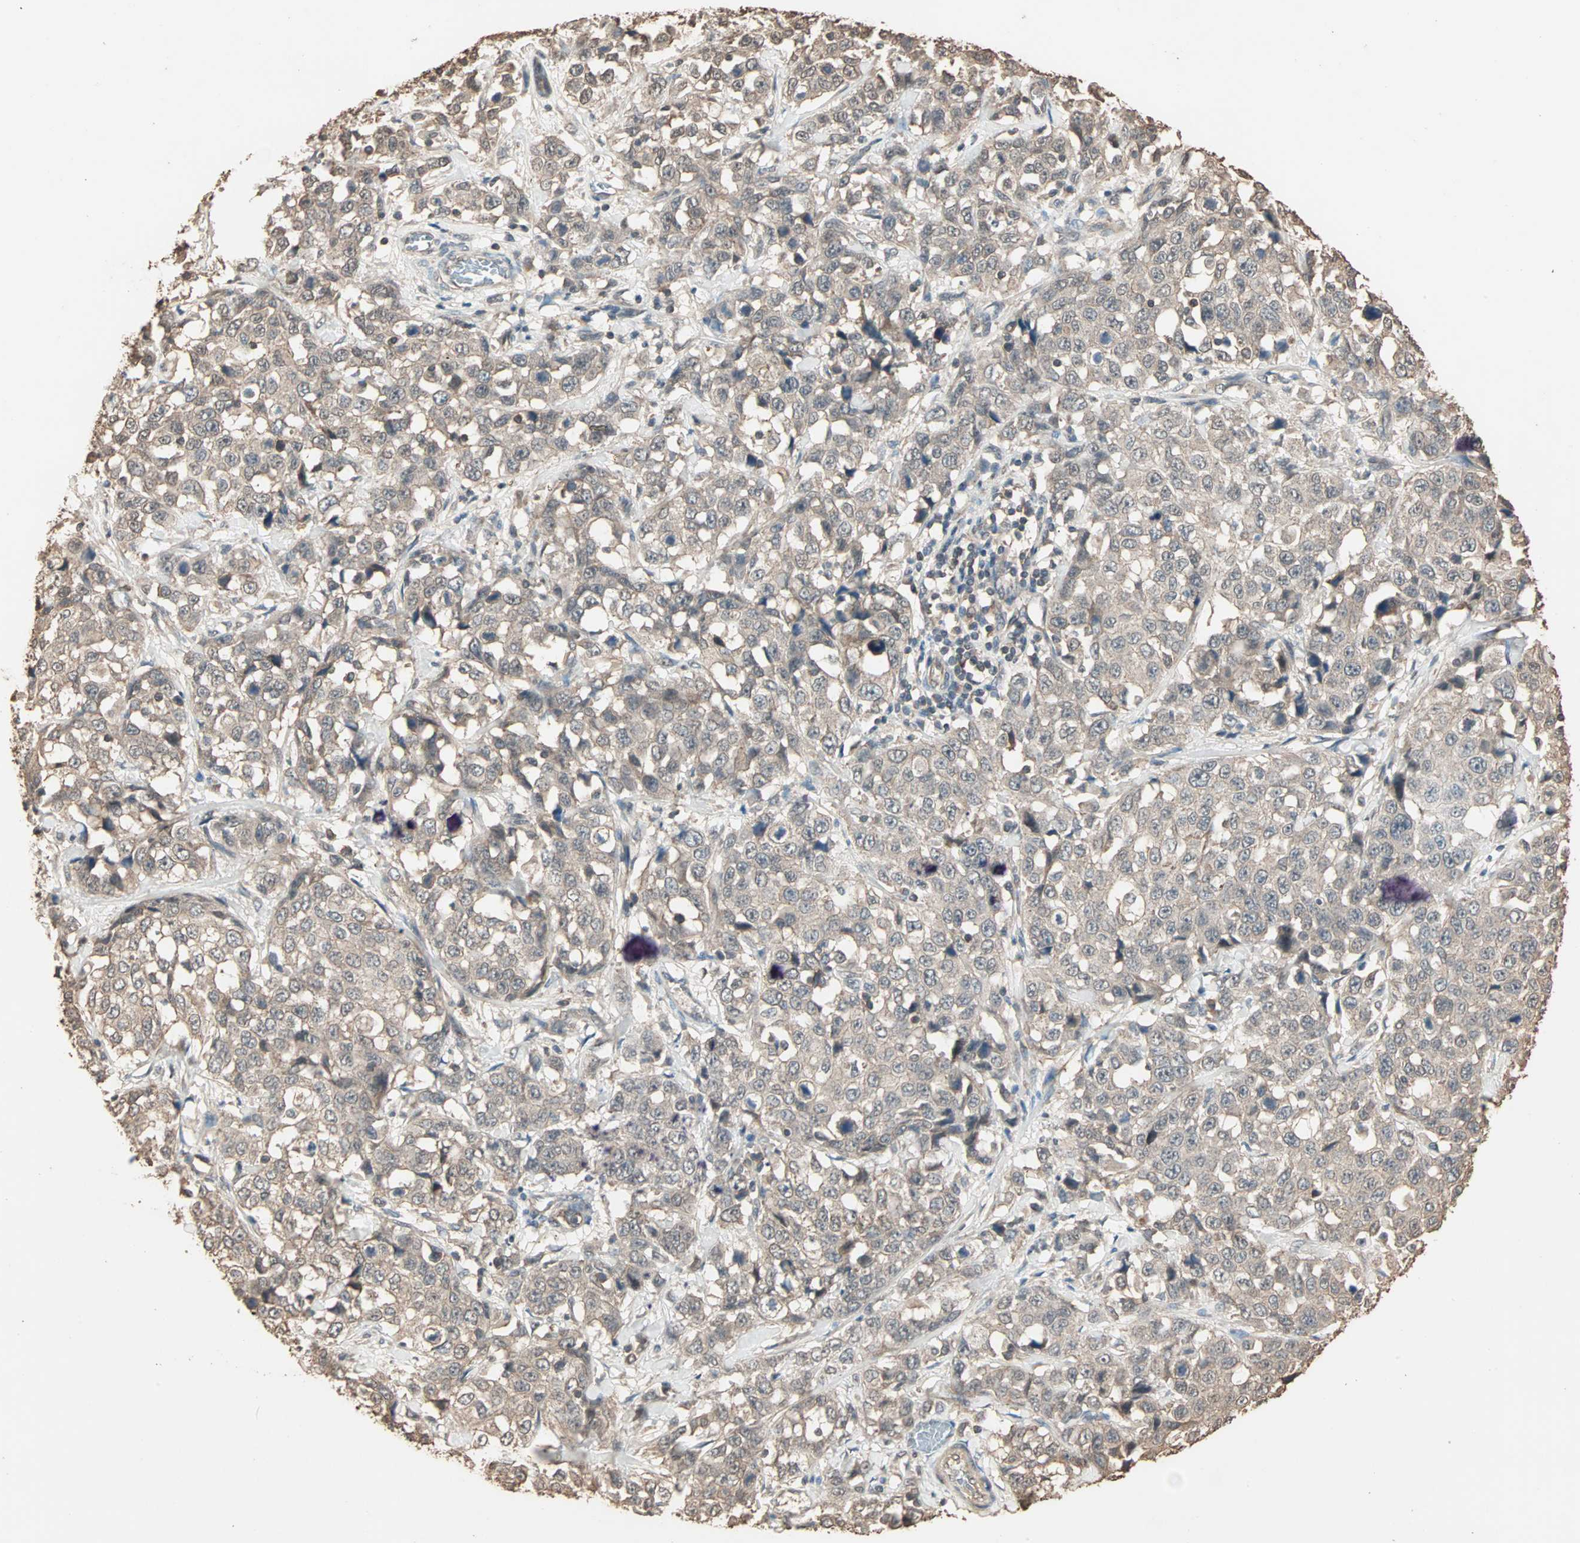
{"staining": {"intensity": "weak", "quantity": ">75%", "location": "cytoplasmic/membranous,nuclear"}, "tissue": "stomach cancer", "cell_type": "Tumor cells", "image_type": "cancer", "snomed": [{"axis": "morphology", "description": "Normal tissue, NOS"}, {"axis": "morphology", "description": "Adenocarcinoma, NOS"}, {"axis": "topography", "description": "Stomach"}], "caption": "Stomach adenocarcinoma stained with a protein marker exhibits weak staining in tumor cells.", "gene": "ZBTB33", "patient": {"sex": "male", "age": 48}}